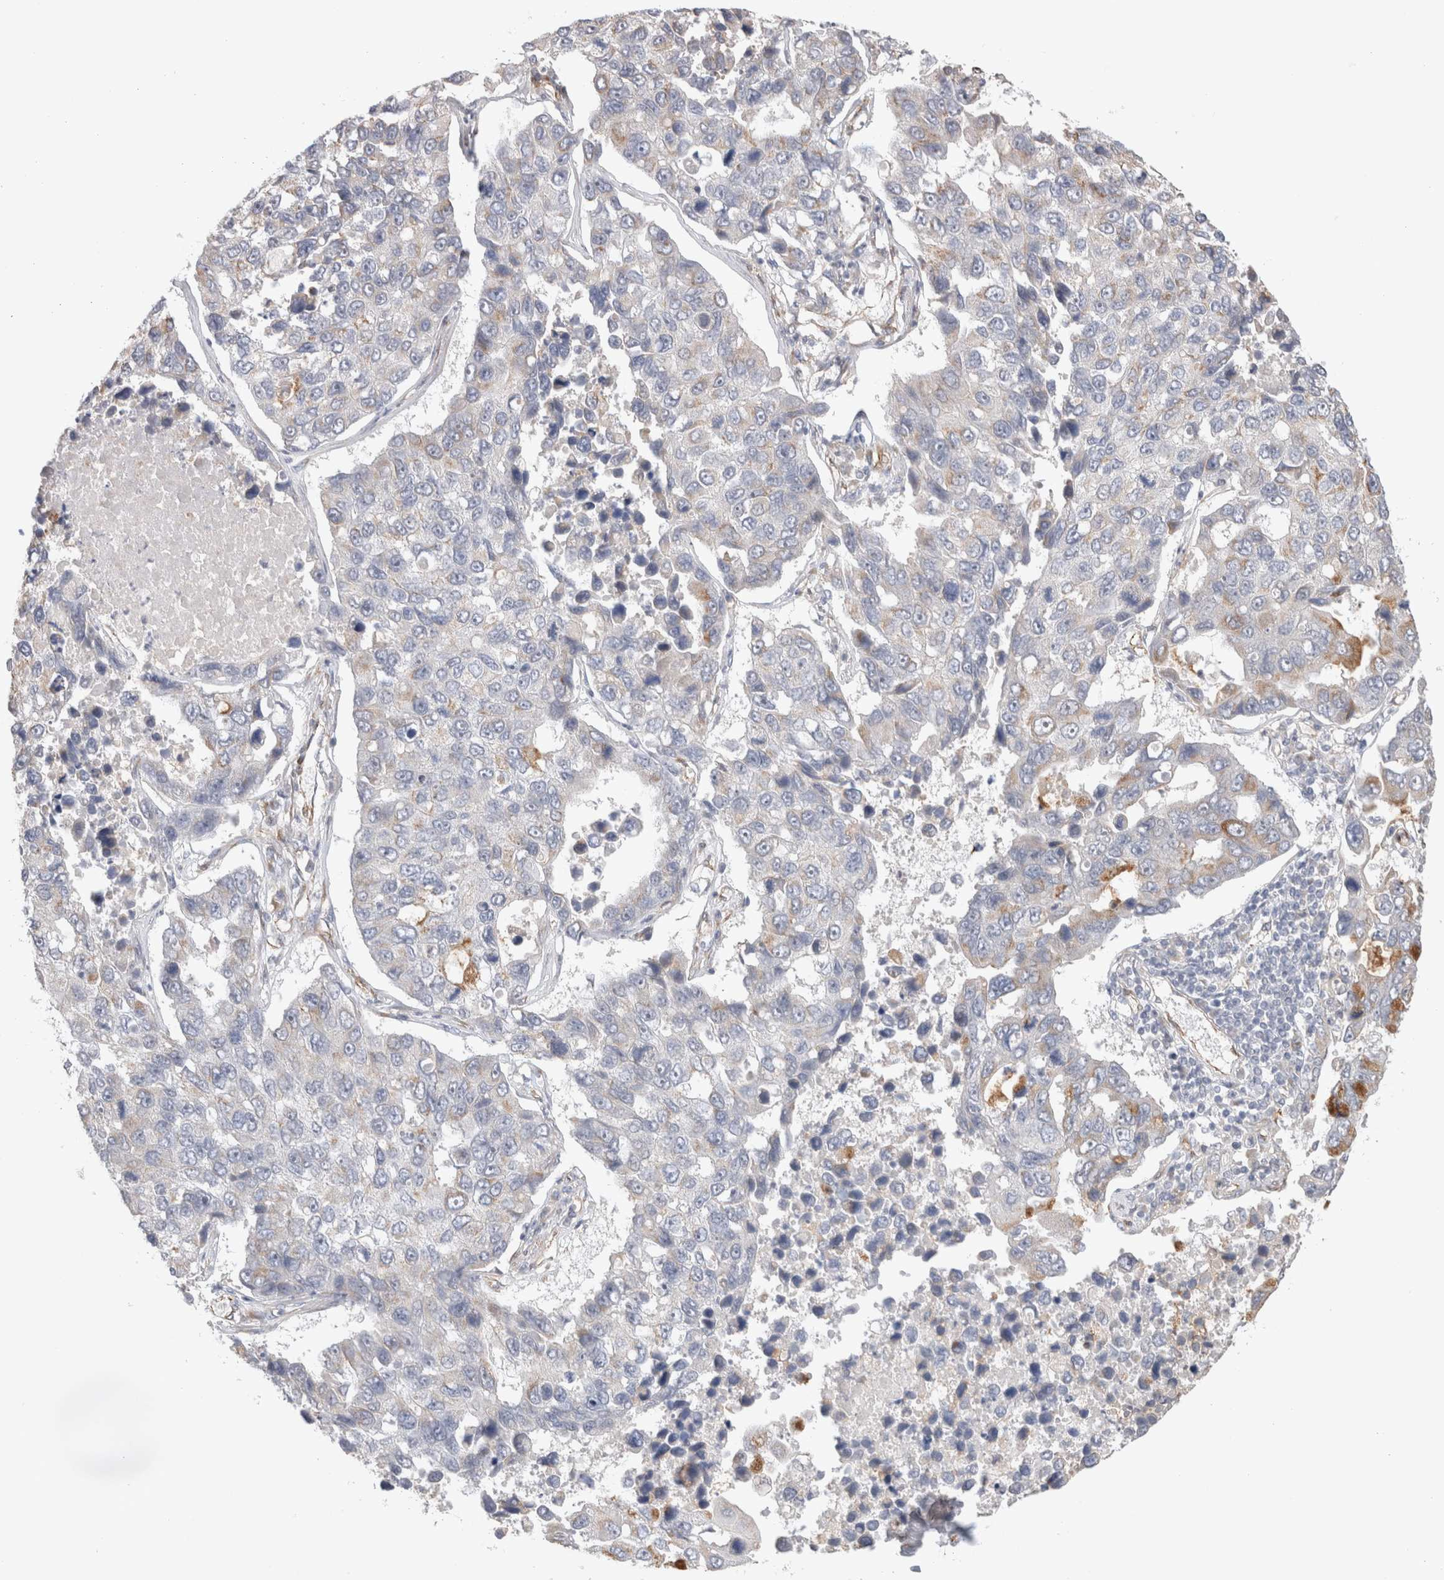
{"staining": {"intensity": "moderate", "quantity": "<25%", "location": "cytoplasmic/membranous"}, "tissue": "lung cancer", "cell_type": "Tumor cells", "image_type": "cancer", "snomed": [{"axis": "morphology", "description": "Adenocarcinoma, NOS"}, {"axis": "topography", "description": "Lung"}], "caption": "IHC image of adenocarcinoma (lung) stained for a protein (brown), which displays low levels of moderate cytoplasmic/membranous positivity in about <25% of tumor cells.", "gene": "CAAP1", "patient": {"sex": "male", "age": 64}}